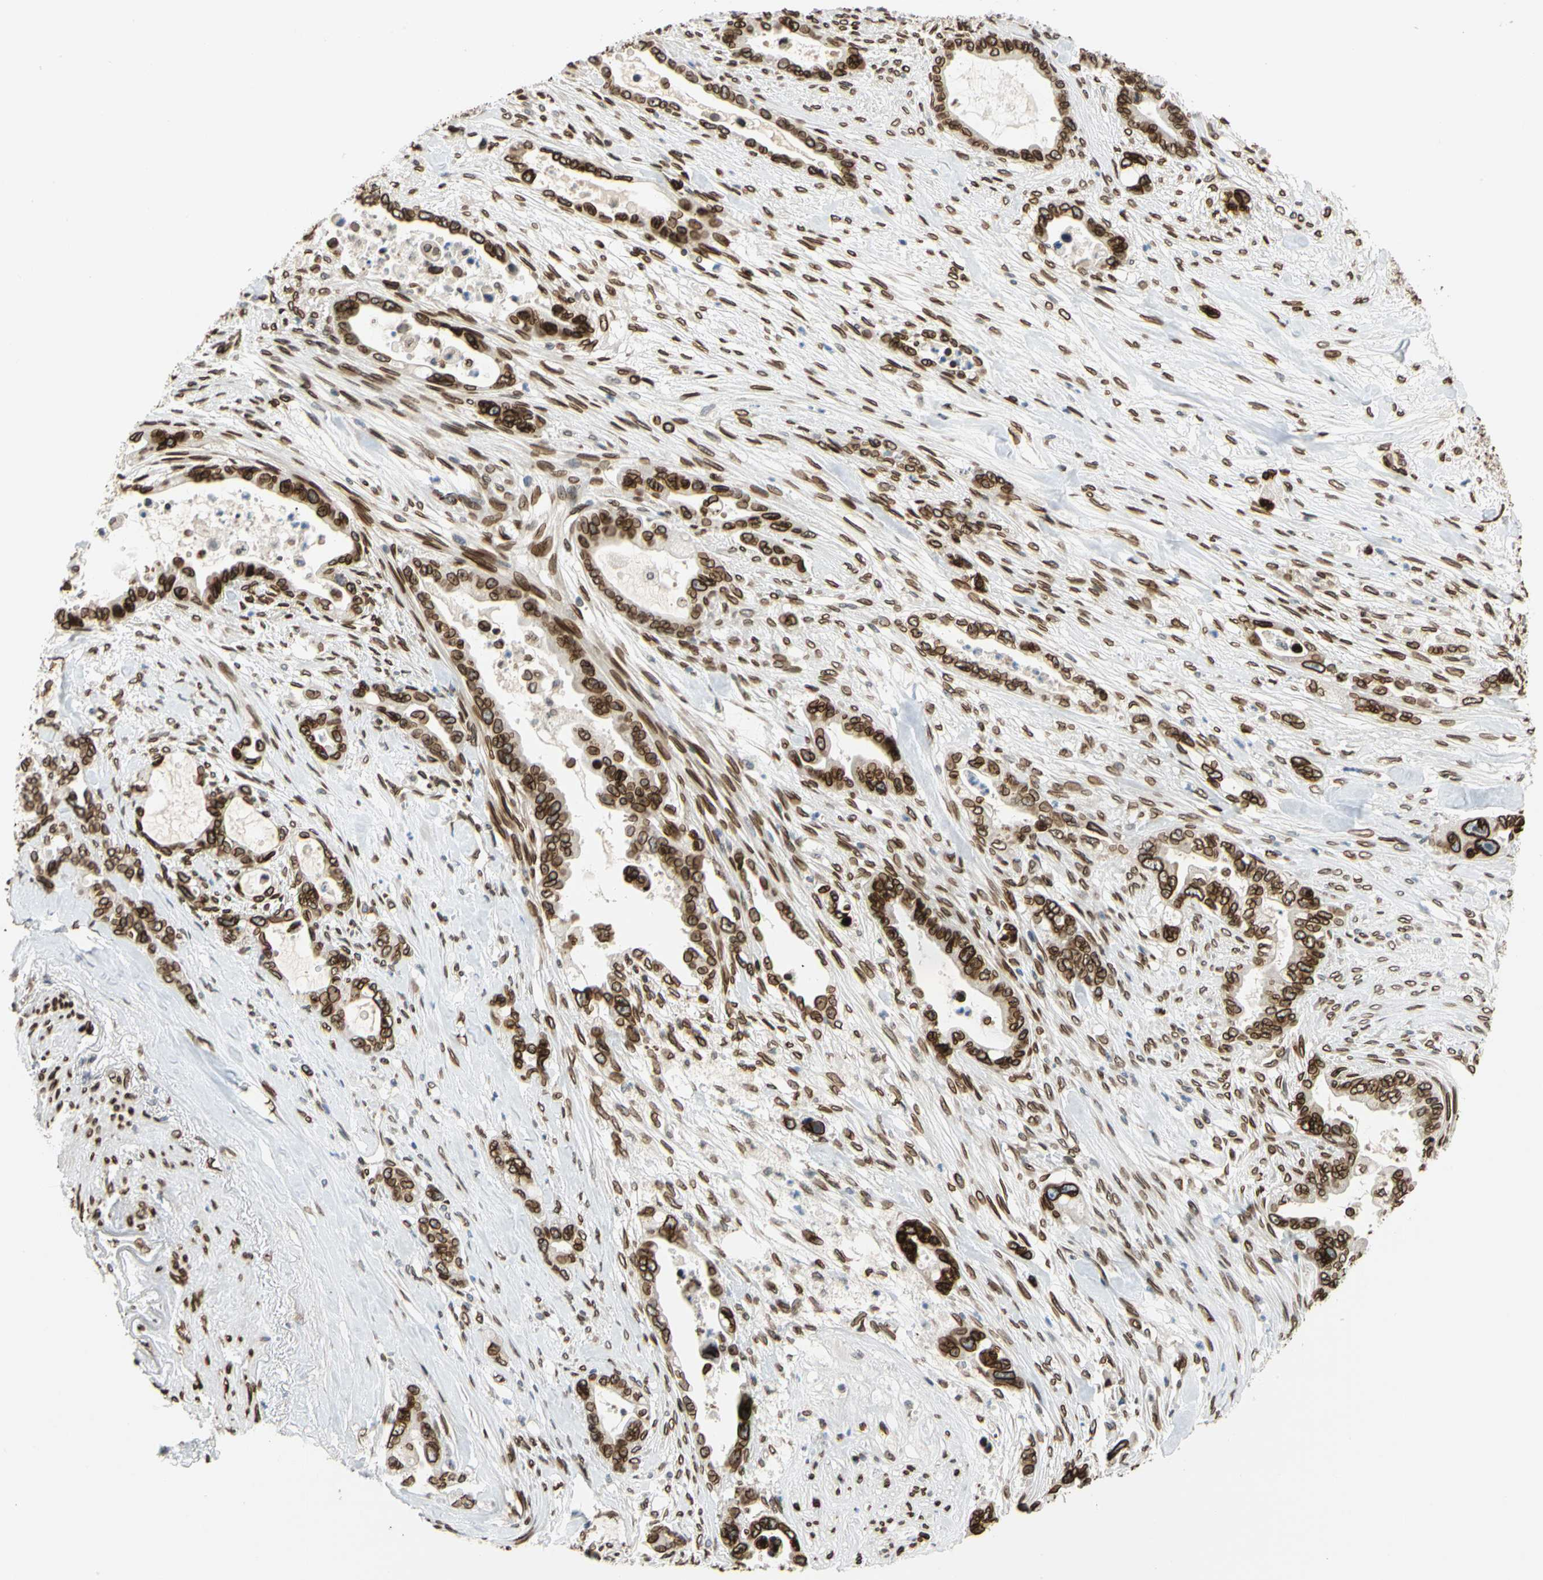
{"staining": {"intensity": "strong", "quantity": ">75%", "location": "cytoplasmic/membranous,nuclear"}, "tissue": "pancreatic cancer", "cell_type": "Tumor cells", "image_type": "cancer", "snomed": [{"axis": "morphology", "description": "Adenocarcinoma, NOS"}, {"axis": "topography", "description": "Pancreas"}], "caption": "IHC micrograph of neoplastic tissue: human pancreatic cancer stained using immunohistochemistry shows high levels of strong protein expression localized specifically in the cytoplasmic/membranous and nuclear of tumor cells, appearing as a cytoplasmic/membranous and nuclear brown color.", "gene": "SUN1", "patient": {"sex": "male", "age": 70}}